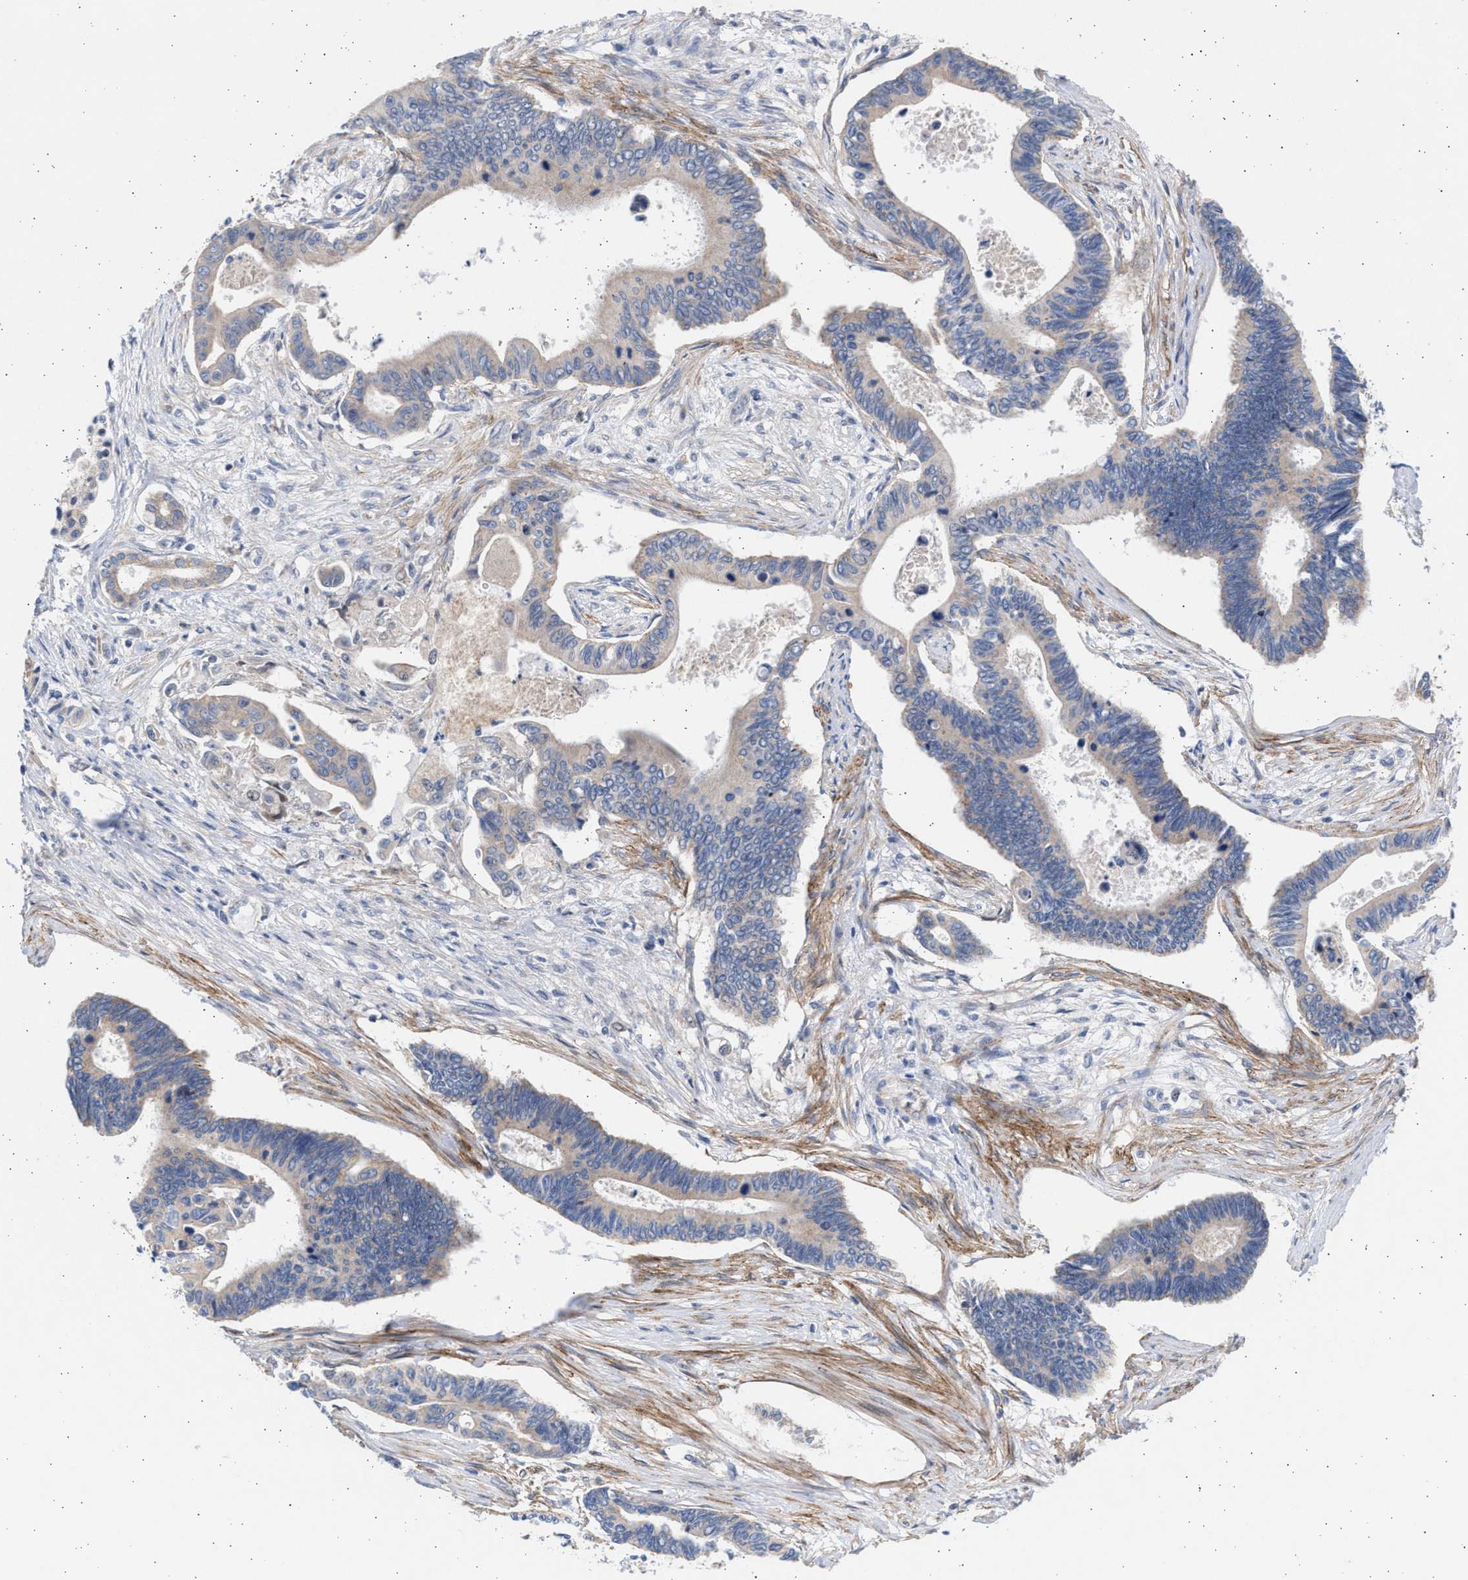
{"staining": {"intensity": "negative", "quantity": "none", "location": "none"}, "tissue": "pancreatic cancer", "cell_type": "Tumor cells", "image_type": "cancer", "snomed": [{"axis": "morphology", "description": "Adenocarcinoma, NOS"}, {"axis": "topography", "description": "Pancreas"}], "caption": "Immunohistochemical staining of pancreatic adenocarcinoma reveals no significant expression in tumor cells.", "gene": "NBR1", "patient": {"sex": "female", "age": 70}}